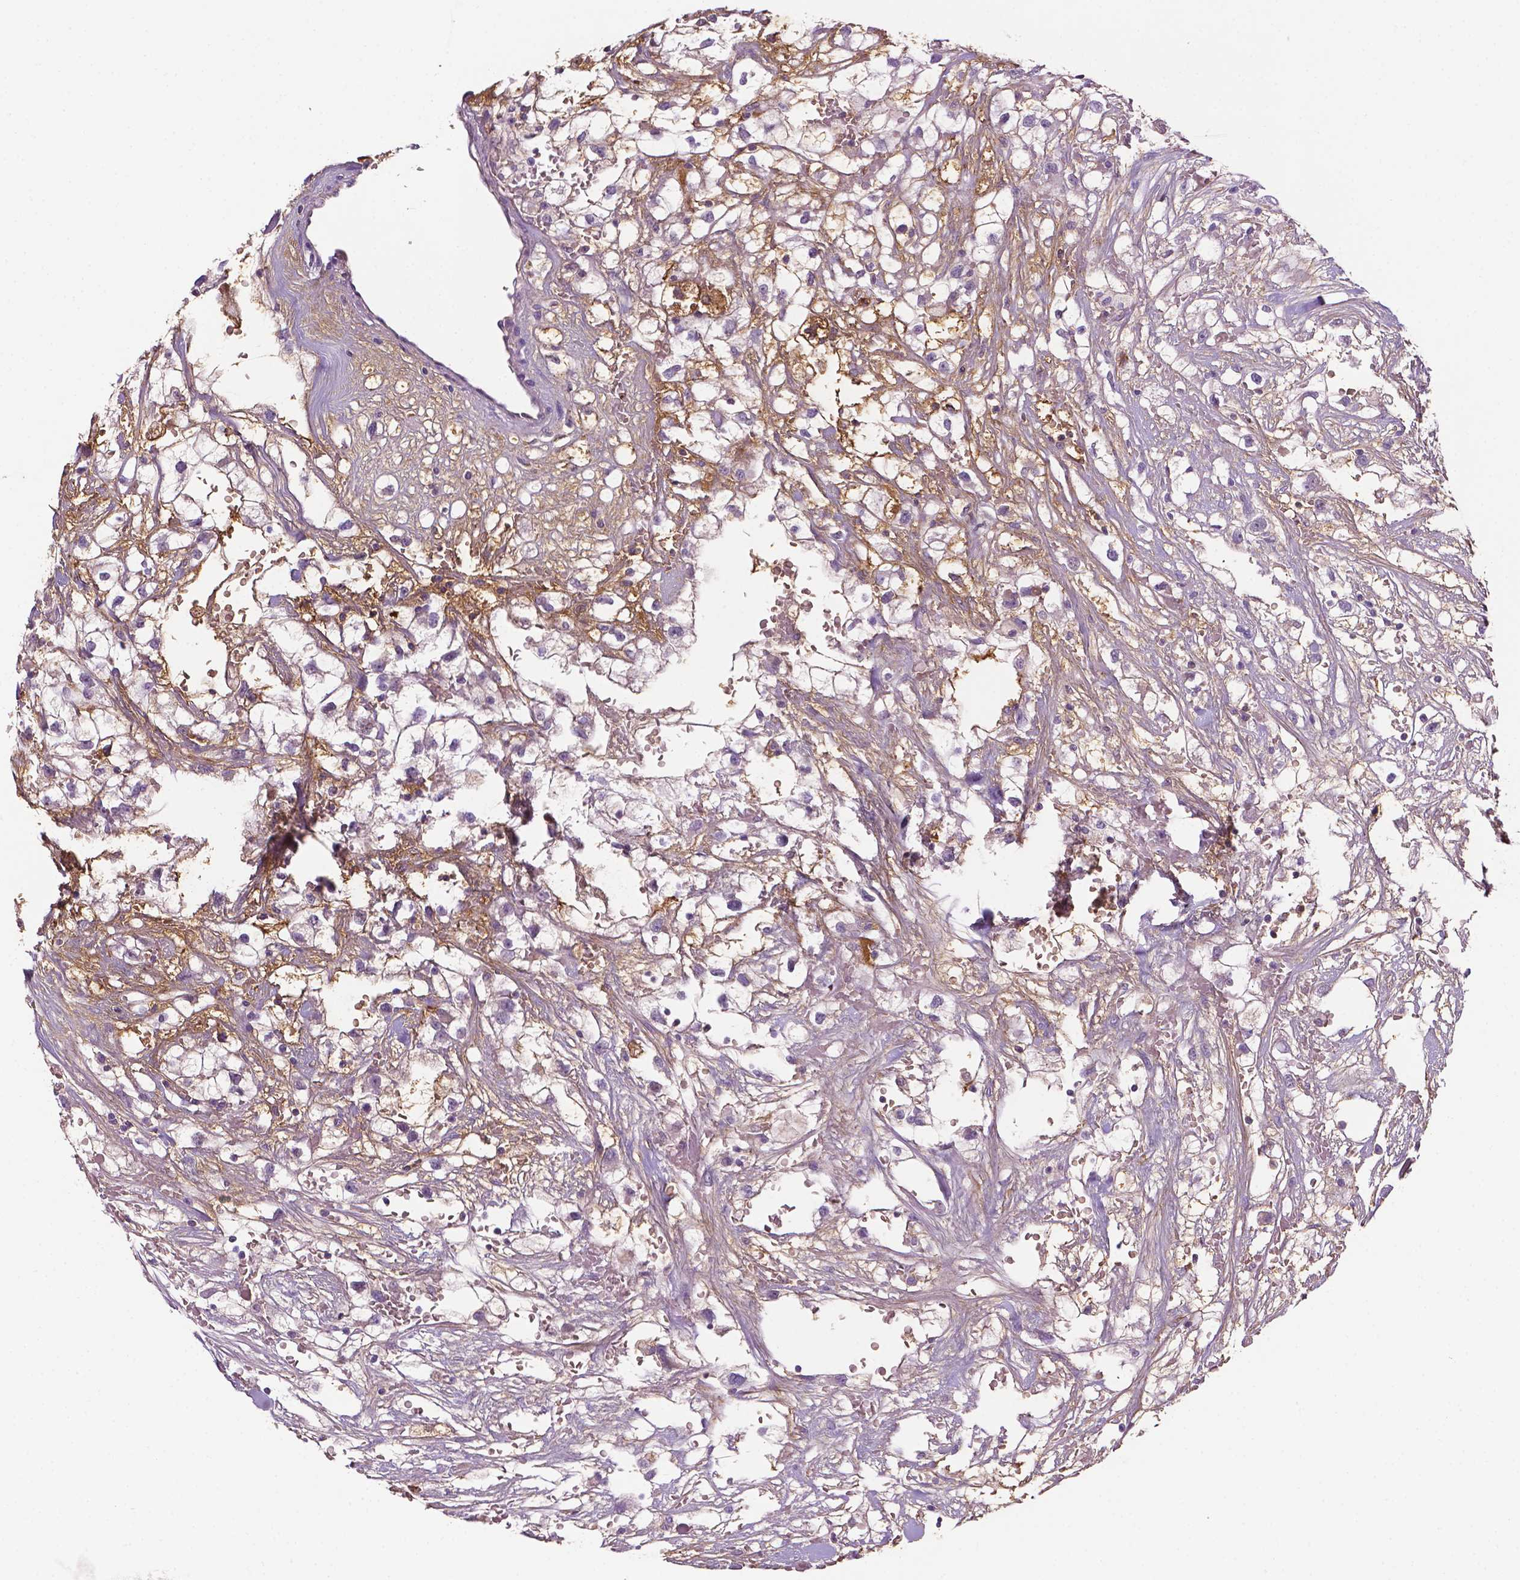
{"staining": {"intensity": "weak", "quantity": "<25%", "location": "cytoplasmic/membranous"}, "tissue": "renal cancer", "cell_type": "Tumor cells", "image_type": "cancer", "snomed": [{"axis": "morphology", "description": "Adenocarcinoma, NOS"}, {"axis": "topography", "description": "Kidney"}], "caption": "Immunohistochemical staining of human adenocarcinoma (renal) demonstrates no significant expression in tumor cells.", "gene": "FBLN1", "patient": {"sex": "male", "age": 59}}